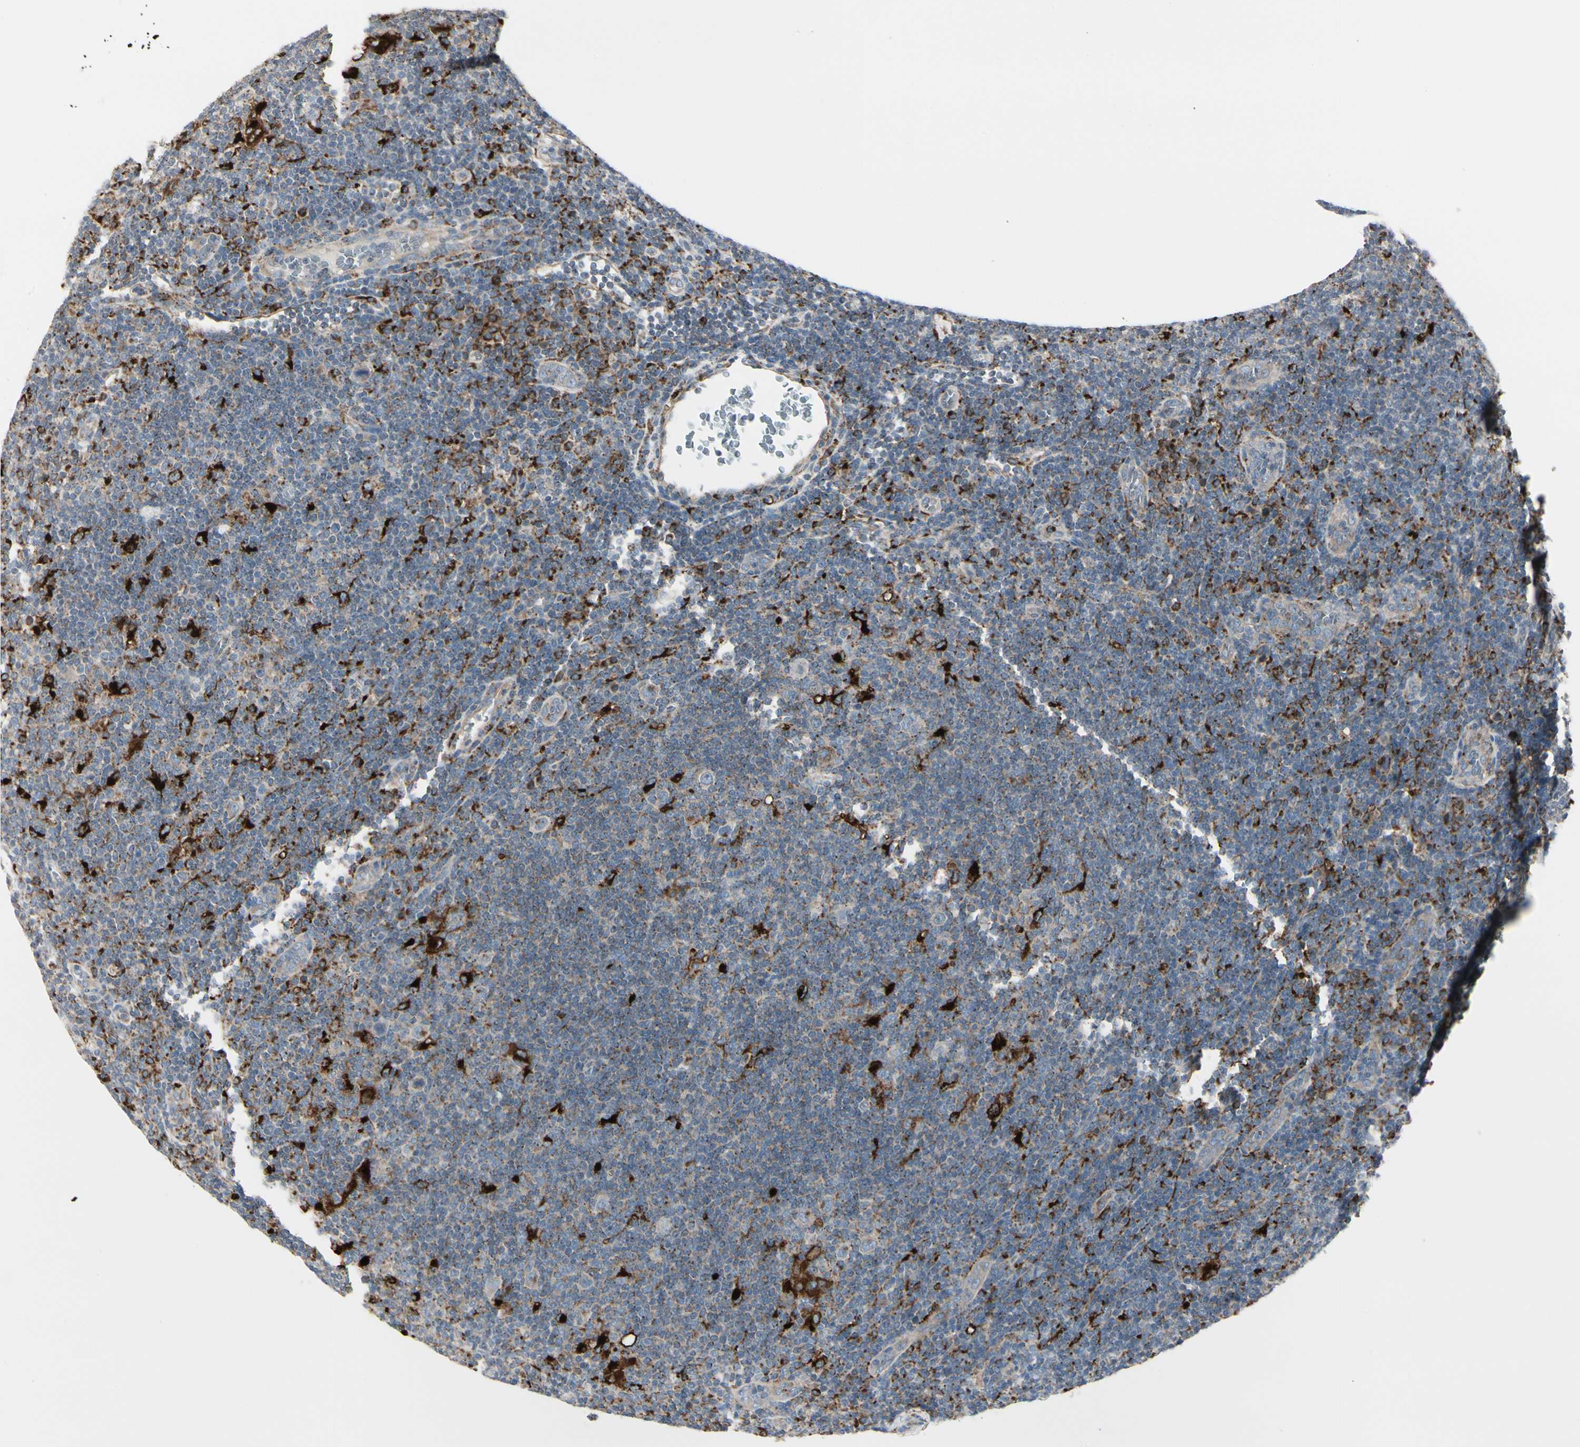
{"staining": {"intensity": "negative", "quantity": "none", "location": "none"}, "tissue": "lymphoma", "cell_type": "Tumor cells", "image_type": "cancer", "snomed": [{"axis": "morphology", "description": "Hodgkin's disease, NOS"}, {"axis": "topography", "description": "Lymph node"}], "caption": "IHC of human lymphoma displays no positivity in tumor cells. (DAB immunohistochemistry visualized using brightfield microscopy, high magnification).", "gene": "ATP6V1B2", "patient": {"sex": "female", "age": 57}}